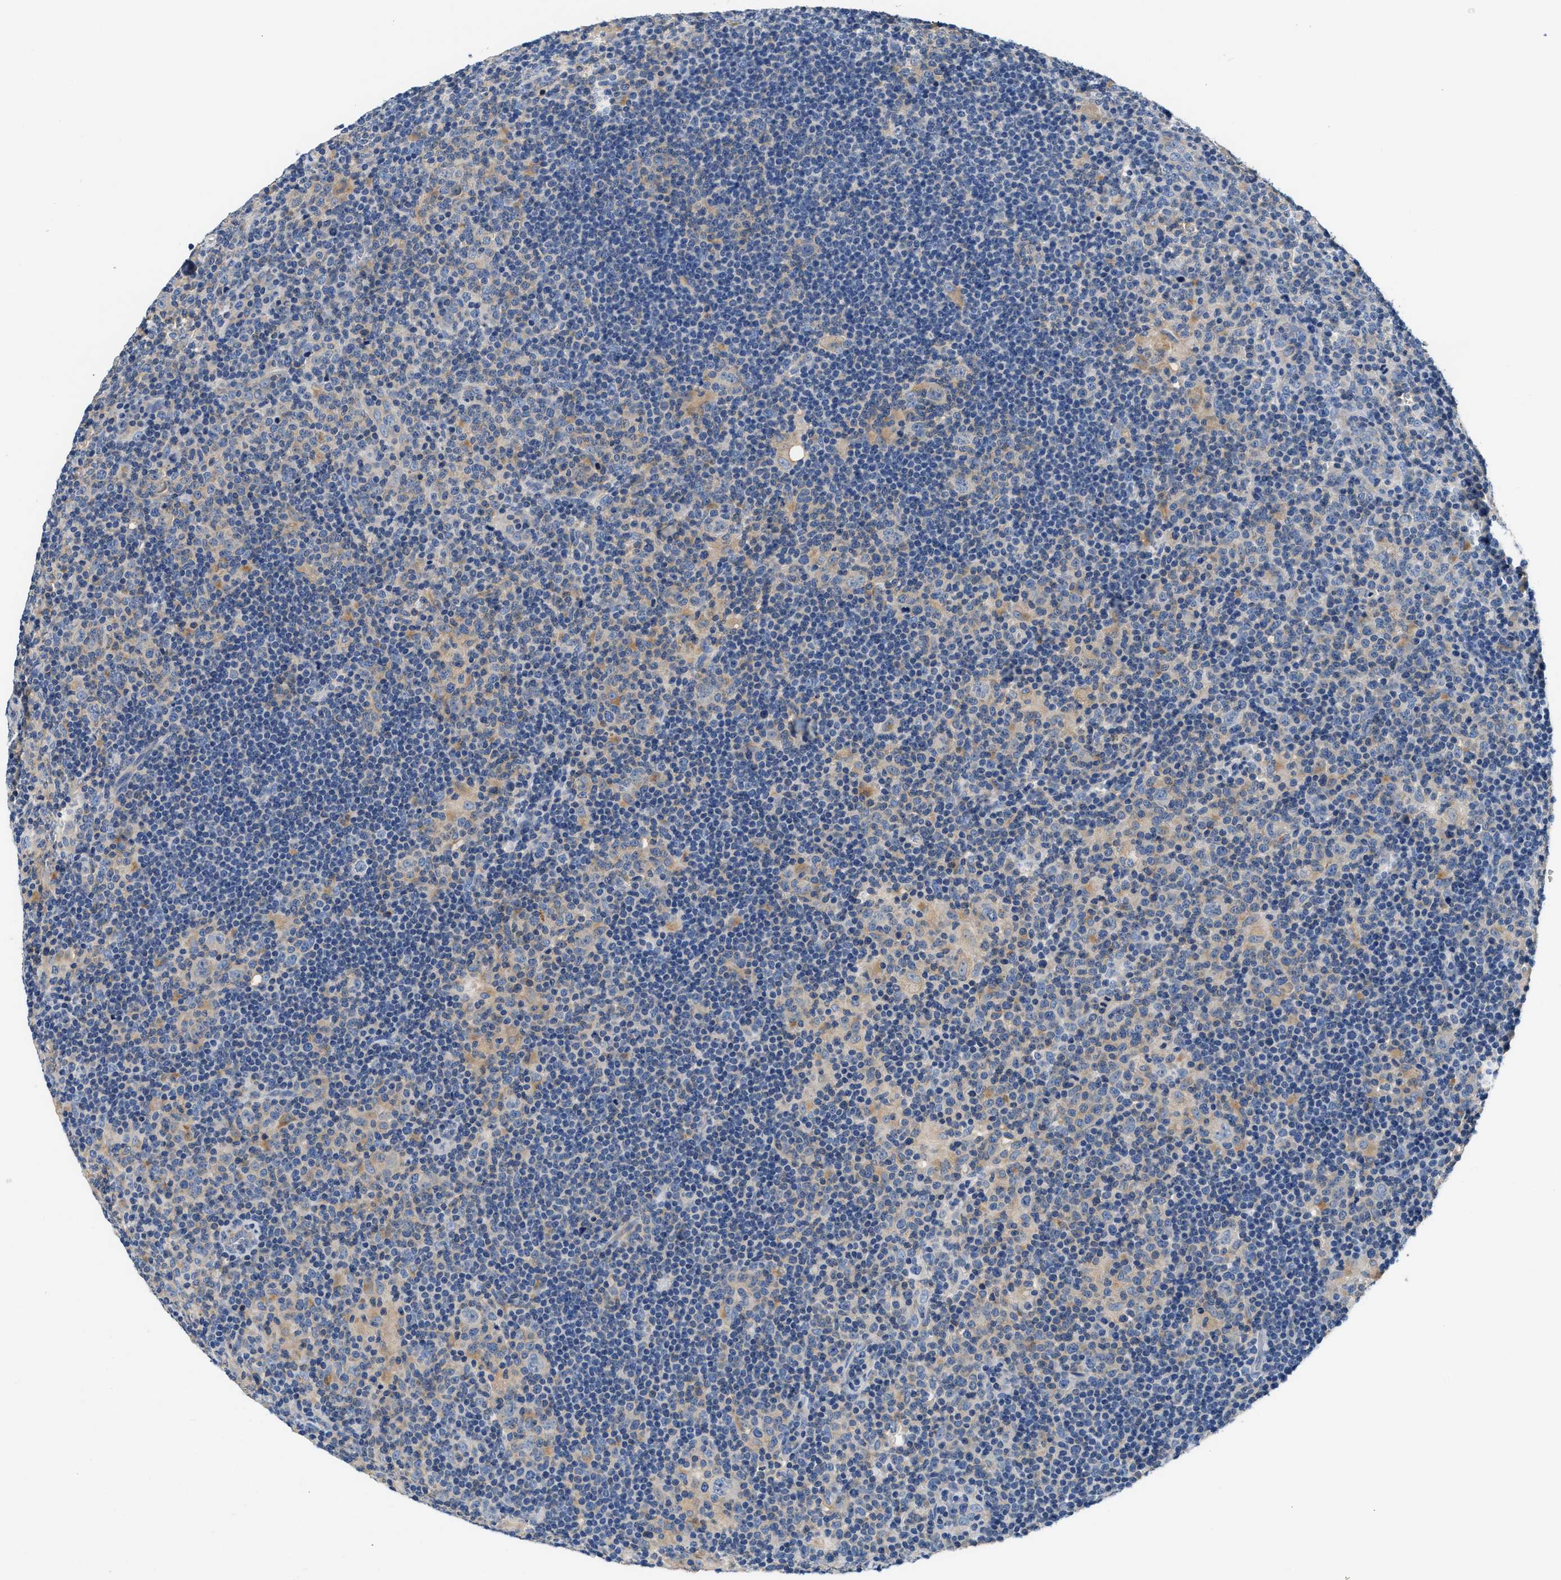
{"staining": {"intensity": "weak", "quantity": "<25%", "location": "cytoplasmic/membranous"}, "tissue": "lymphoma", "cell_type": "Tumor cells", "image_type": "cancer", "snomed": [{"axis": "morphology", "description": "Hodgkin's disease, NOS"}, {"axis": "topography", "description": "Lymph node"}], "caption": "Tumor cells are negative for protein expression in human lymphoma.", "gene": "TUT7", "patient": {"sex": "female", "age": 57}}